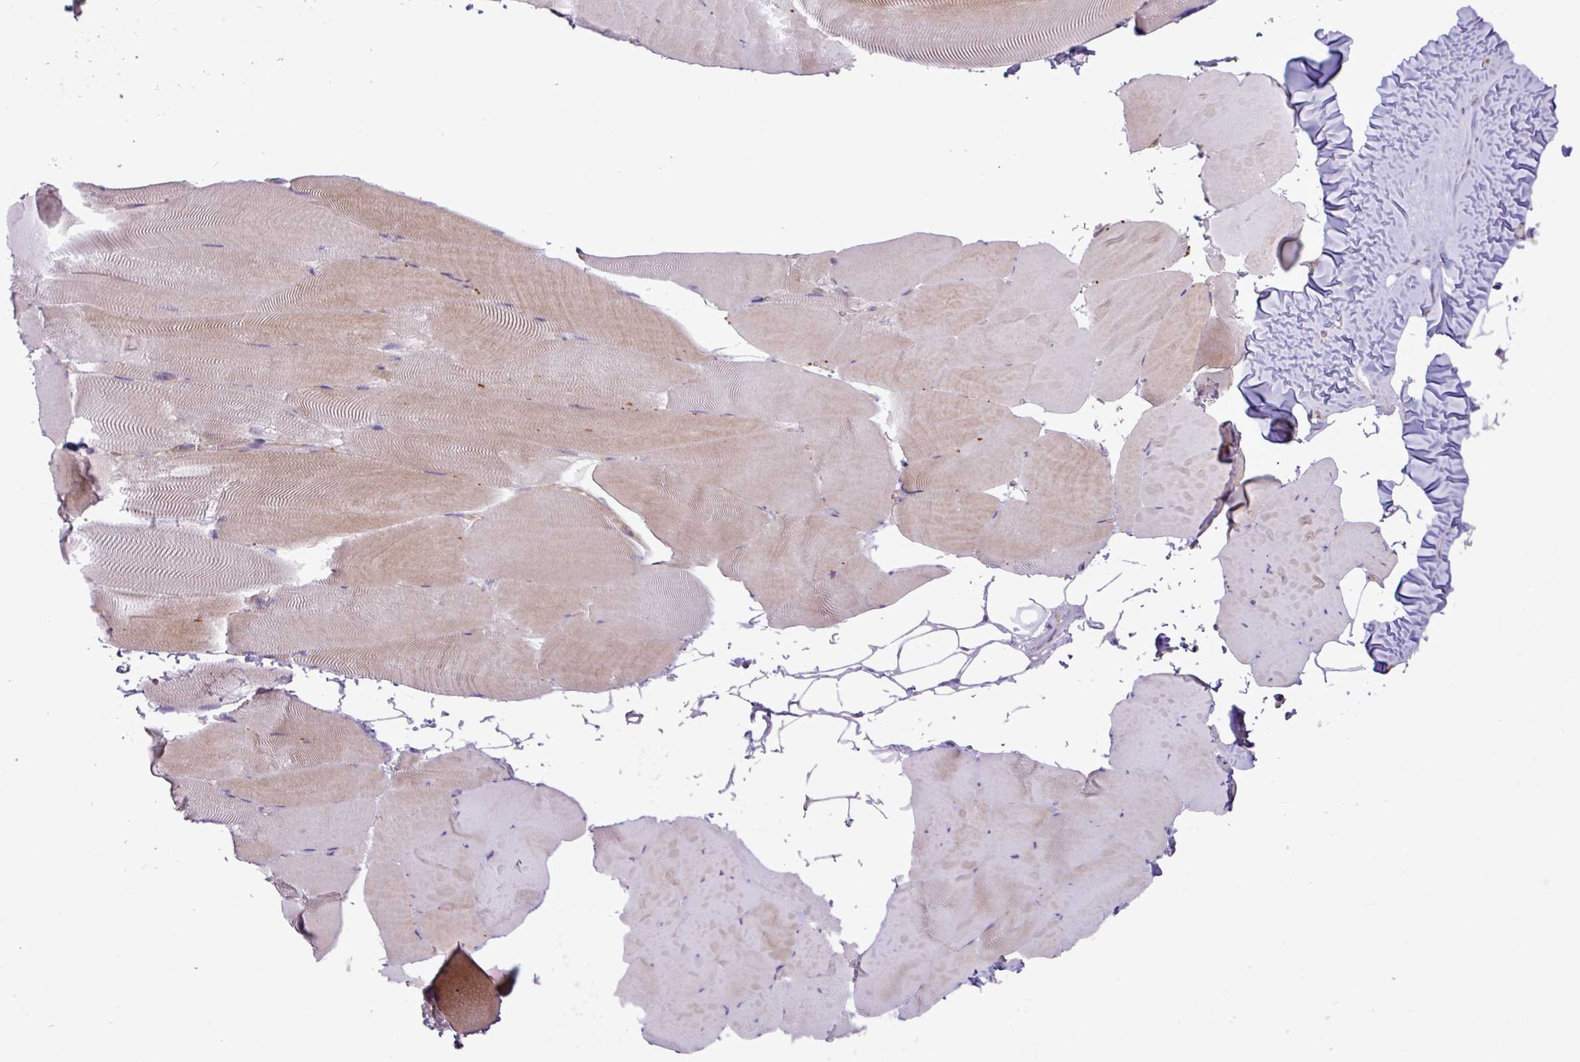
{"staining": {"intensity": "weak", "quantity": "<25%", "location": "cytoplasmic/membranous"}, "tissue": "skeletal muscle", "cell_type": "Myocytes", "image_type": "normal", "snomed": [{"axis": "morphology", "description": "Normal tissue, NOS"}, {"axis": "topography", "description": "Skeletal muscle"}], "caption": "The immunohistochemistry image has no significant positivity in myocytes of skeletal muscle.", "gene": "RAB19", "patient": {"sex": "female", "age": 64}}